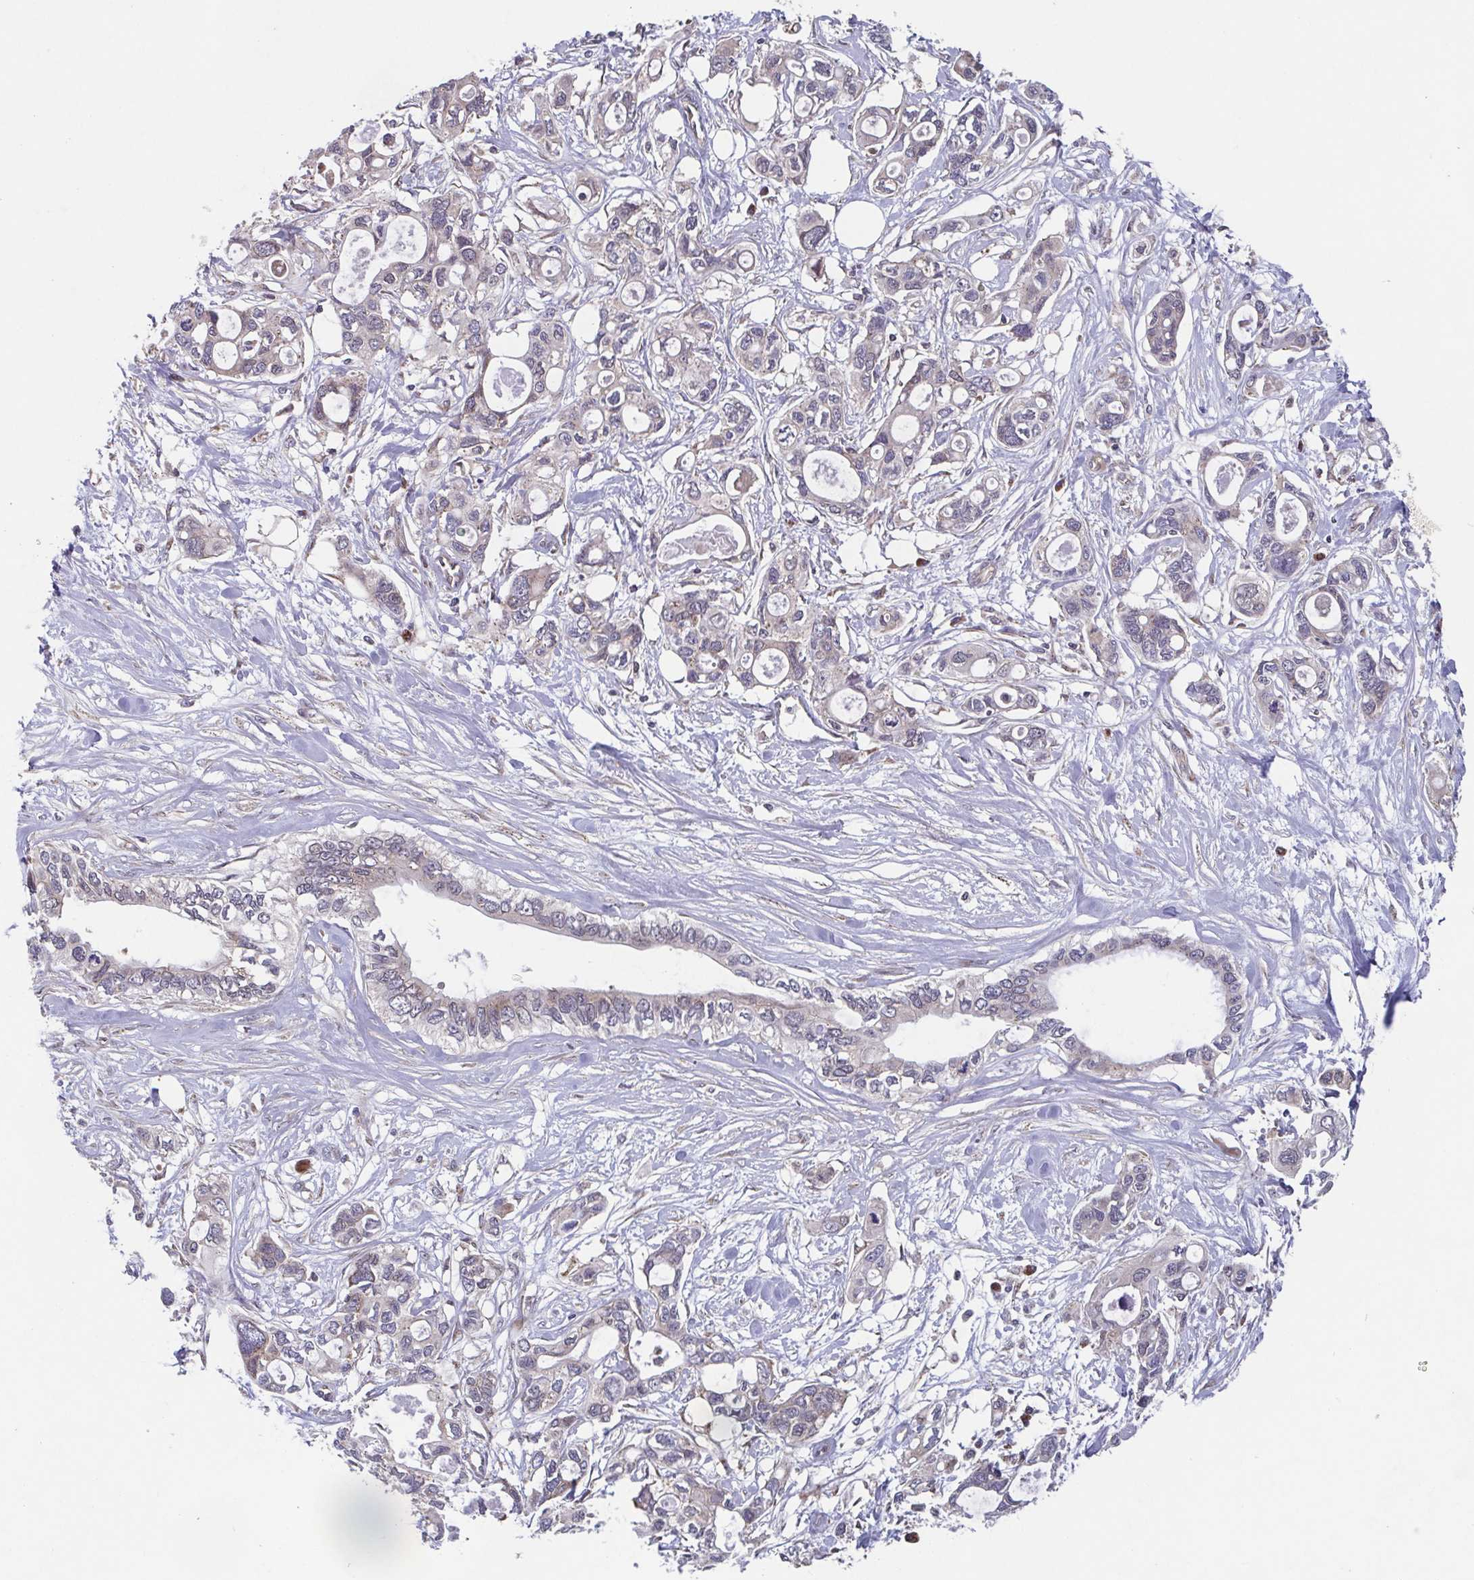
{"staining": {"intensity": "negative", "quantity": "none", "location": "none"}, "tissue": "pancreatic cancer", "cell_type": "Tumor cells", "image_type": "cancer", "snomed": [{"axis": "morphology", "description": "Adenocarcinoma, NOS"}, {"axis": "topography", "description": "Pancreas"}], "caption": "A histopathology image of adenocarcinoma (pancreatic) stained for a protein exhibits no brown staining in tumor cells.", "gene": "COPB1", "patient": {"sex": "male", "age": 60}}